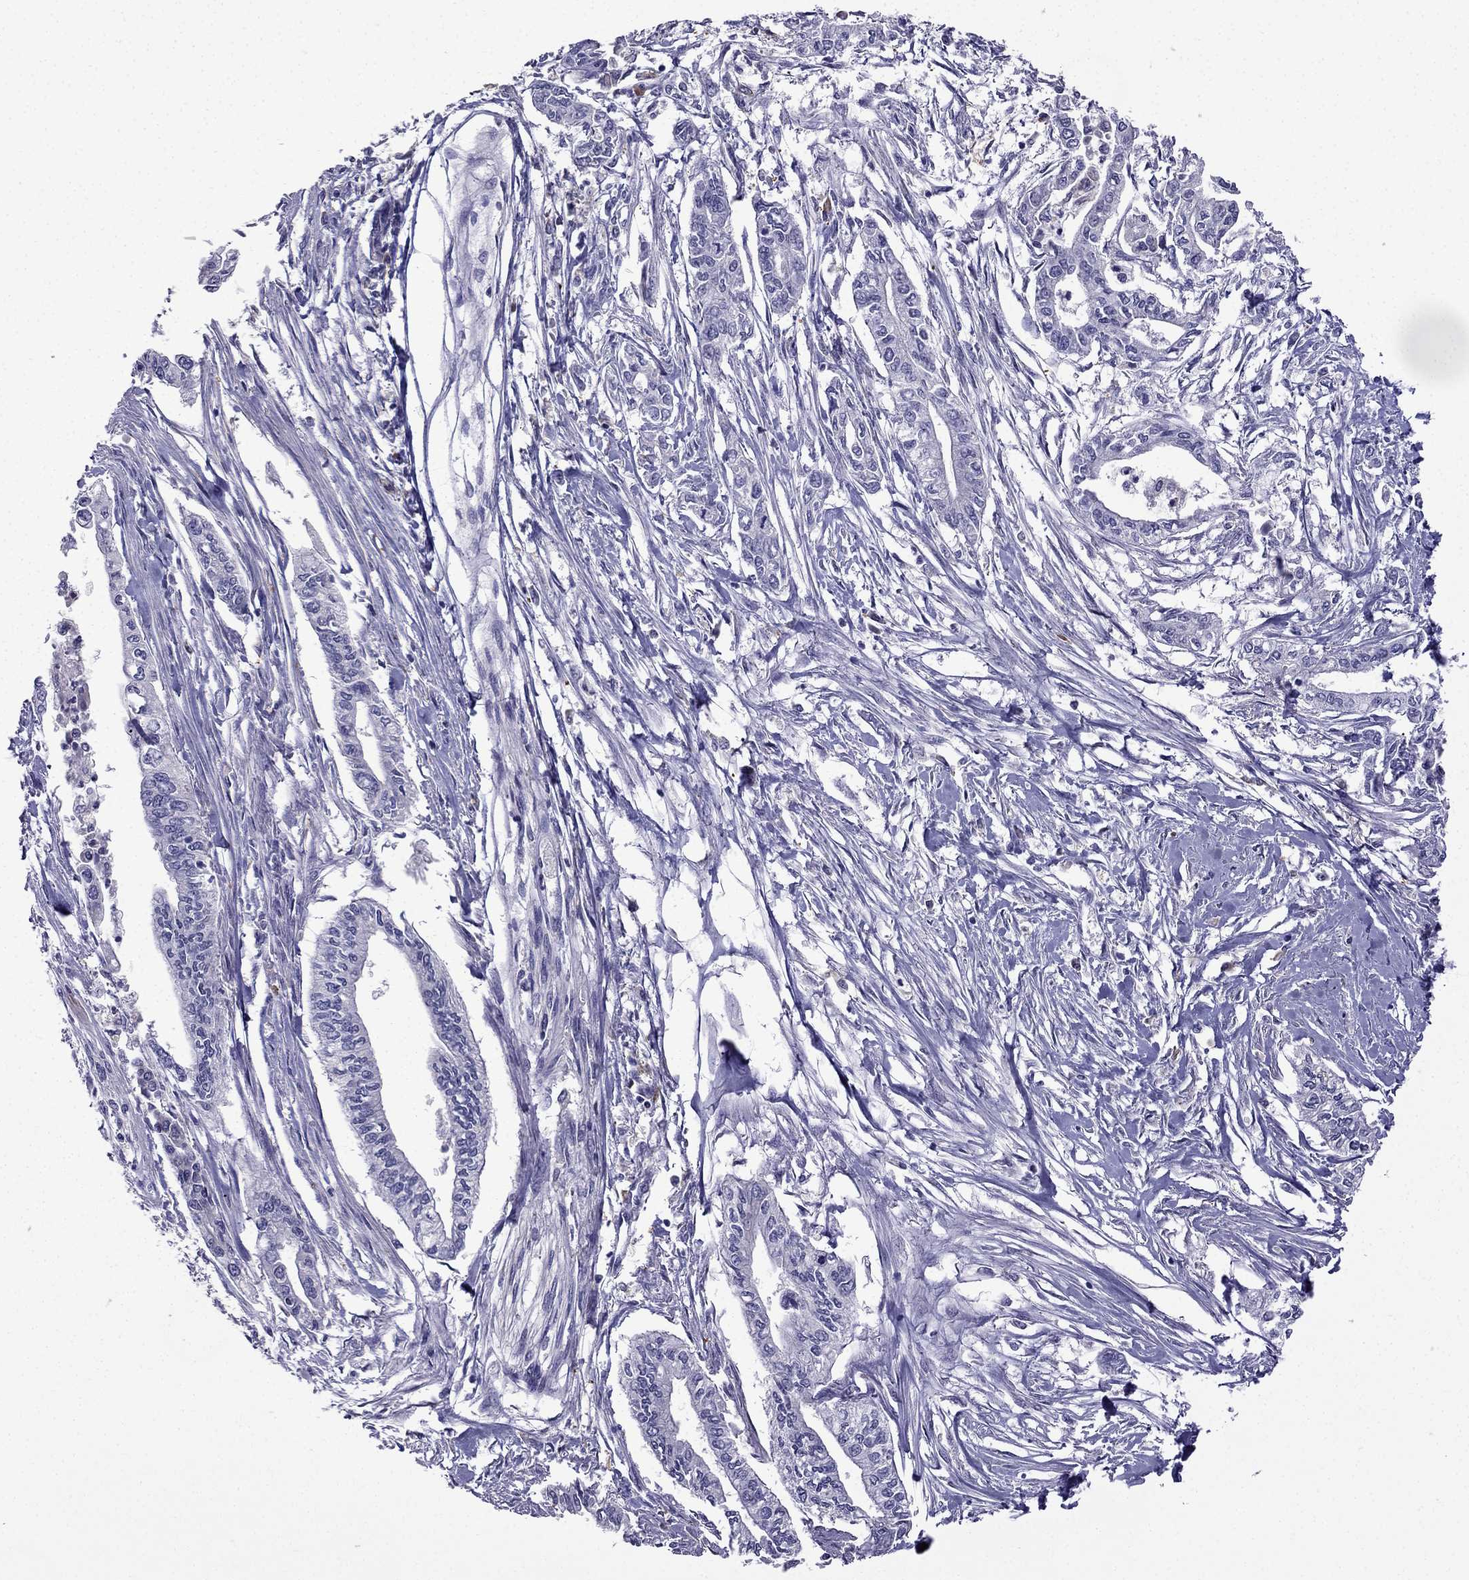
{"staining": {"intensity": "negative", "quantity": "none", "location": "none"}, "tissue": "pancreatic cancer", "cell_type": "Tumor cells", "image_type": "cancer", "snomed": [{"axis": "morphology", "description": "Adenocarcinoma, NOS"}, {"axis": "topography", "description": "Pancreas"}], "caption": "There is no significant staining in tumor cells of adenocarcinoma (pancreatic).", "gene": "TSSK4", "patient": {"sex": "male", "age": 60}}